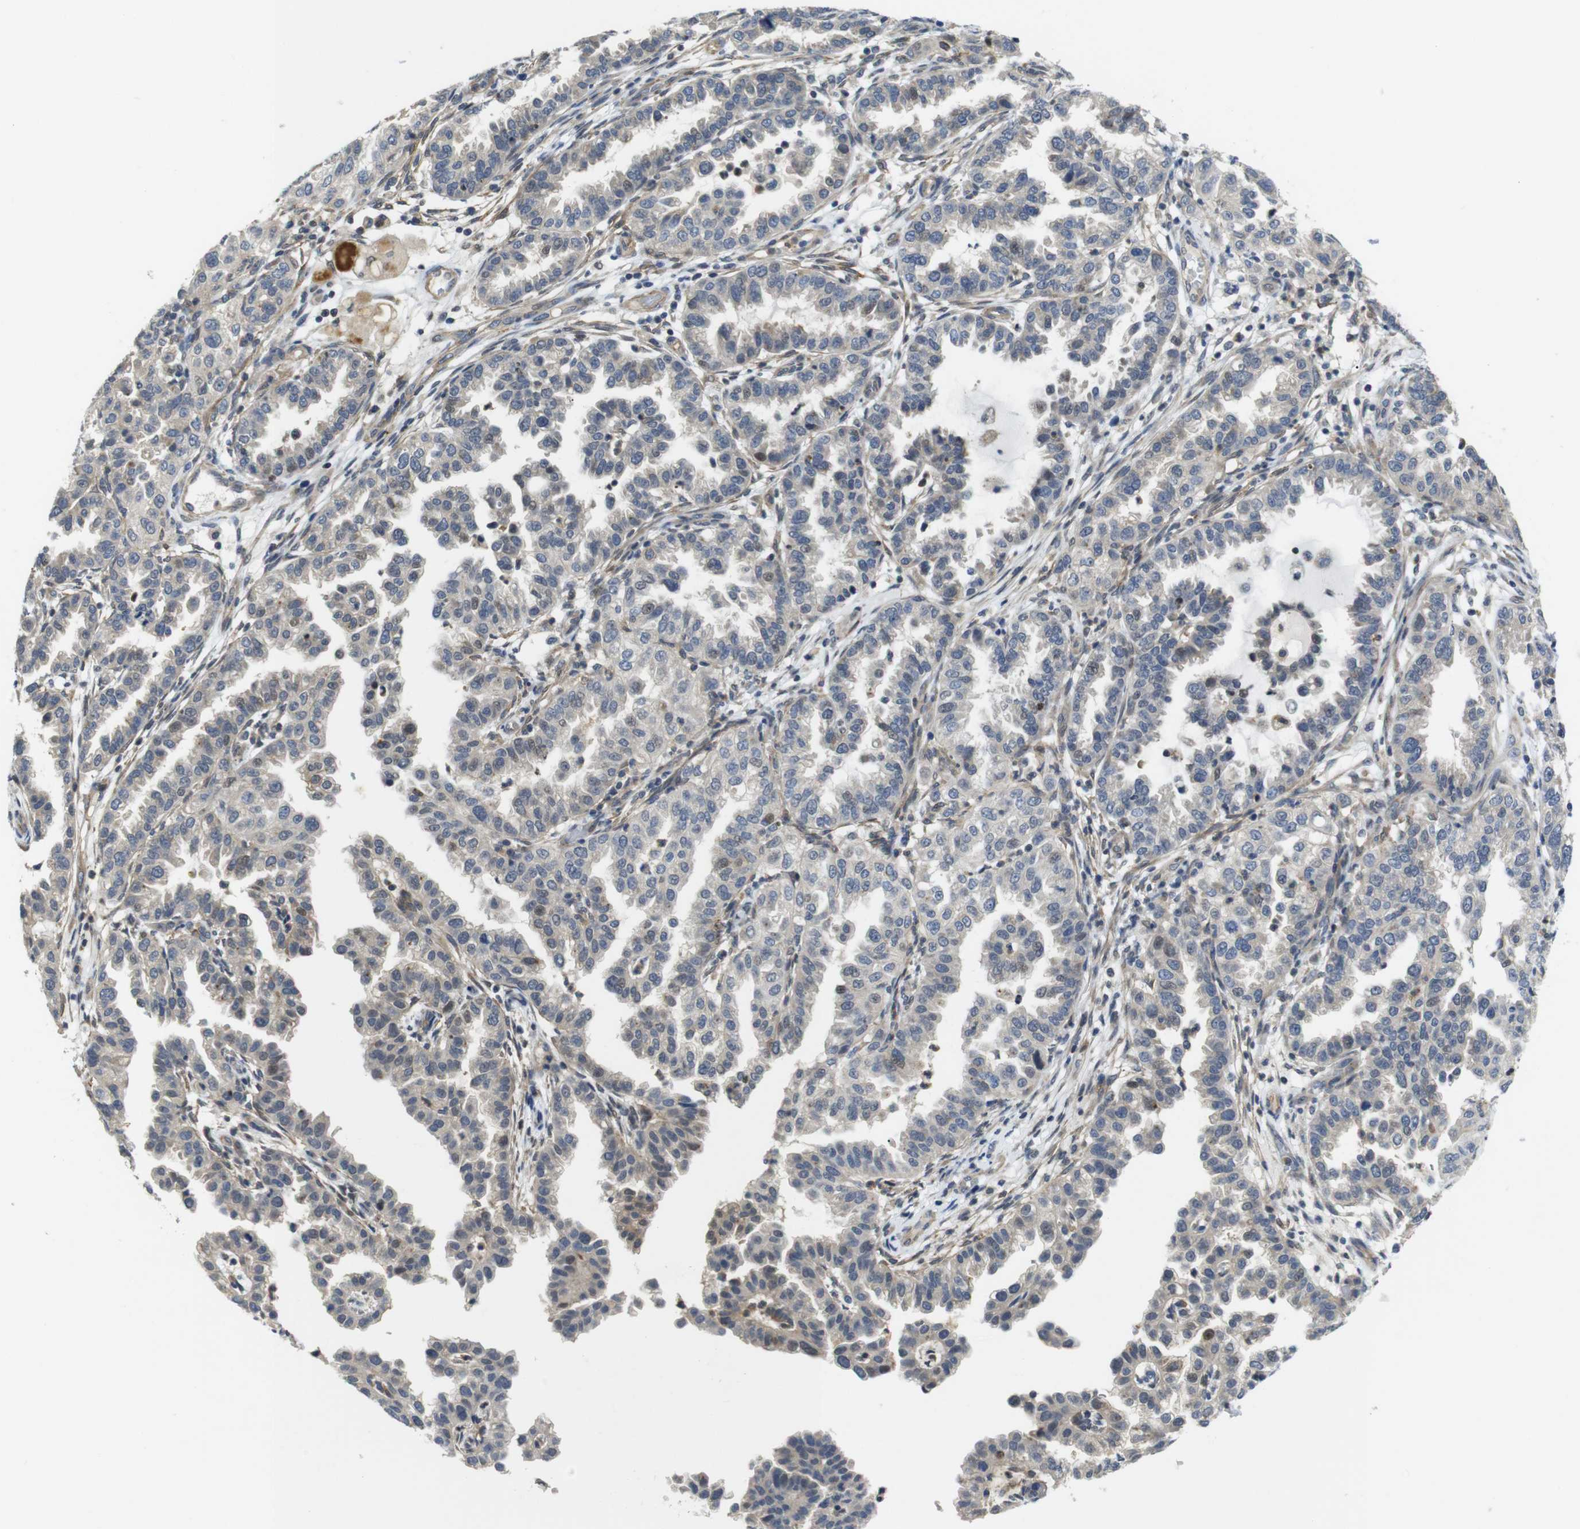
{"staining": {"intensity": "moderate", "quantity": "<25%", "location": "nuclear"}, "tissue": "endometrial cancer", "cell_type": "Tumor cells", "image_type": "cancer", "snomed": [{"axis": "morphology", "description": "Adenocarcinoma, NOS"}, {"axis": "topography", "description": "Endometrium"}], "caption": "Brown immunohistochemical staining in endometrial adenocarcinoma demonstrates moderate nuclear positivity in about <25% of tumor cells.", "gene": "FNTA", "patient": {"sex": "female", "age": 85}}